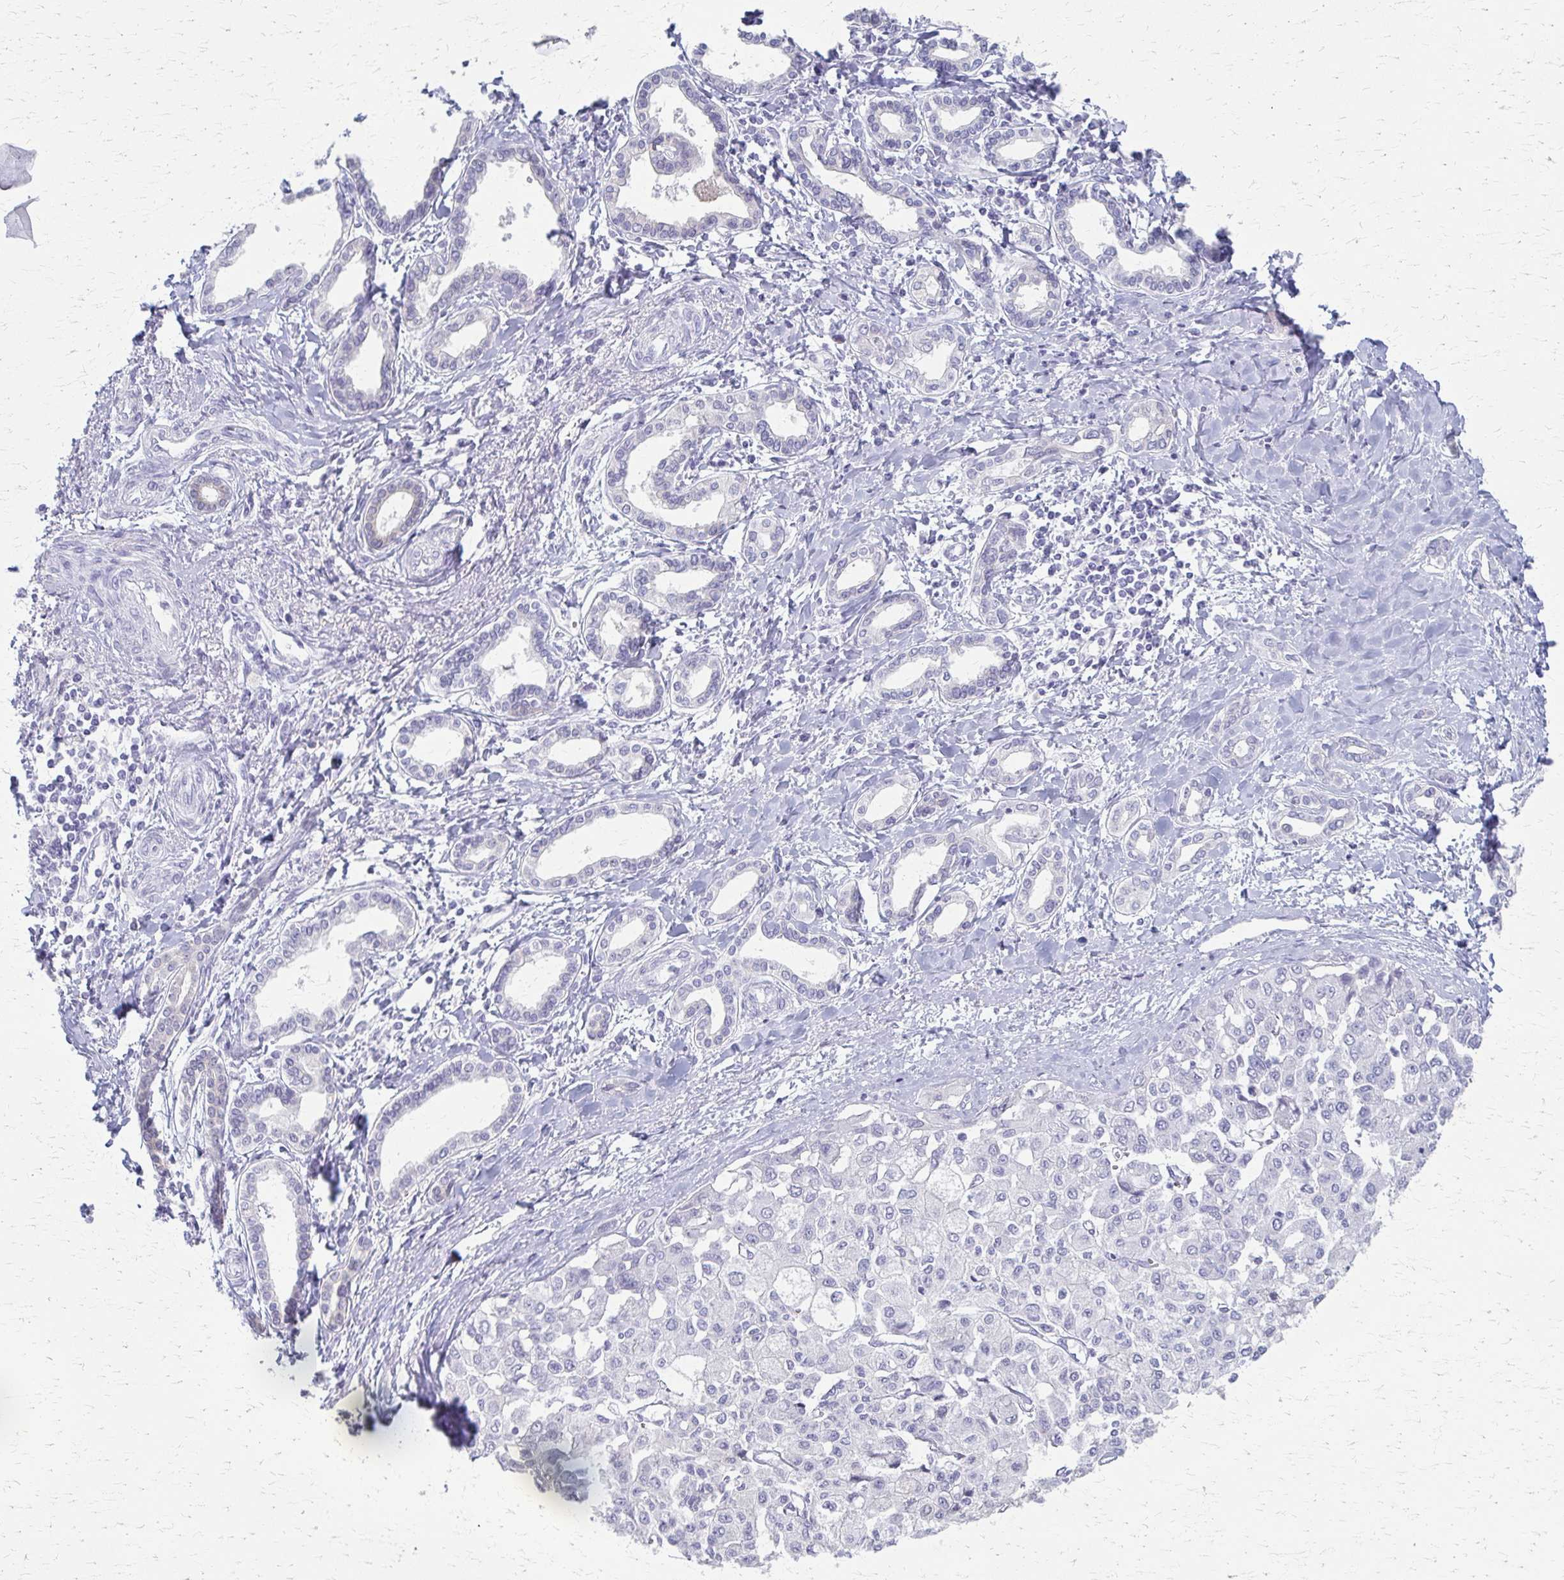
{"staining": {"intensity": "negative", "quantity": "none", "location": "none"}, "tissue": "liver cancer", "cell_type": "Tumor cells", "image_type": "cancer", "snomed": [{"axis": "morphology", "description": "Cholangiocarcinoma"}, {"axis": "topography", "description": "Liver"}], "caption": "Immunohistochemical staining of human liver cholangiocarcinoma exhibits no significant staining in tumor cells.", "gene": "CYB5A", "patient": {"sex": "female", "age": 77}}